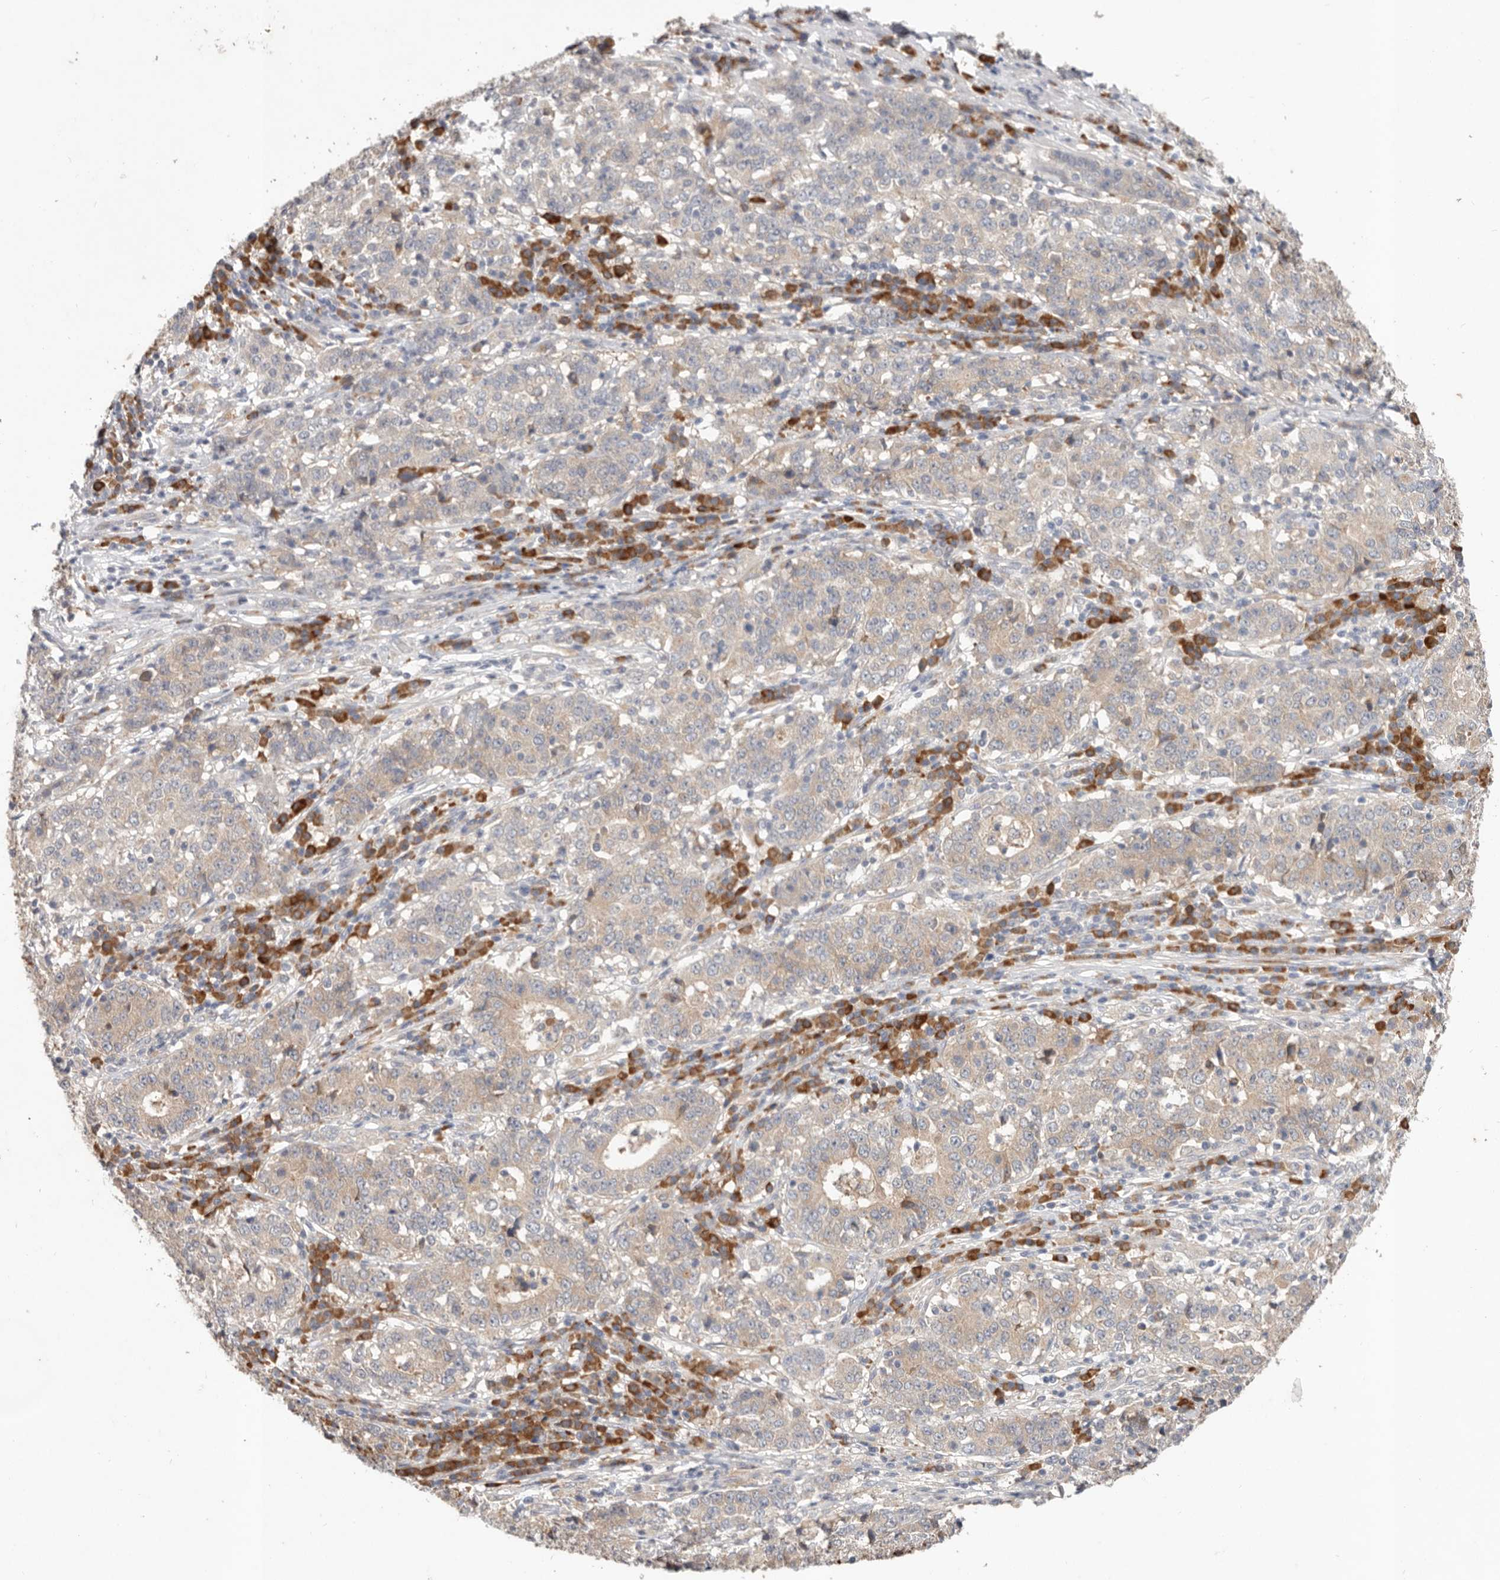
{"staining": {"intensity": "weak", "quantity": "25%-75%", "location": "cytoplasmic/membranous"}, "tissue": "stomach cancer", "cell_type": "Tumor cells", "image_type": "cancer", "snomed": [{"axis": "morphology", "description": "Adenocarcinoma, NOS"}, {"axis": "topography", "description": "Stomach"}], "caption": "Weak cytoplasmic/membranous positivity is identified in about 25%-75% of tumor cells in stomach cancer. The staining was performed using DAB (3,3'-diaminobenzidine) to visualize the protein expression in brown, while the nuclei were stained in blue with hematoxylin (Magnification: 20x).", "gene": "WDR77", "patient": {"sex": "male", "age": 59}}